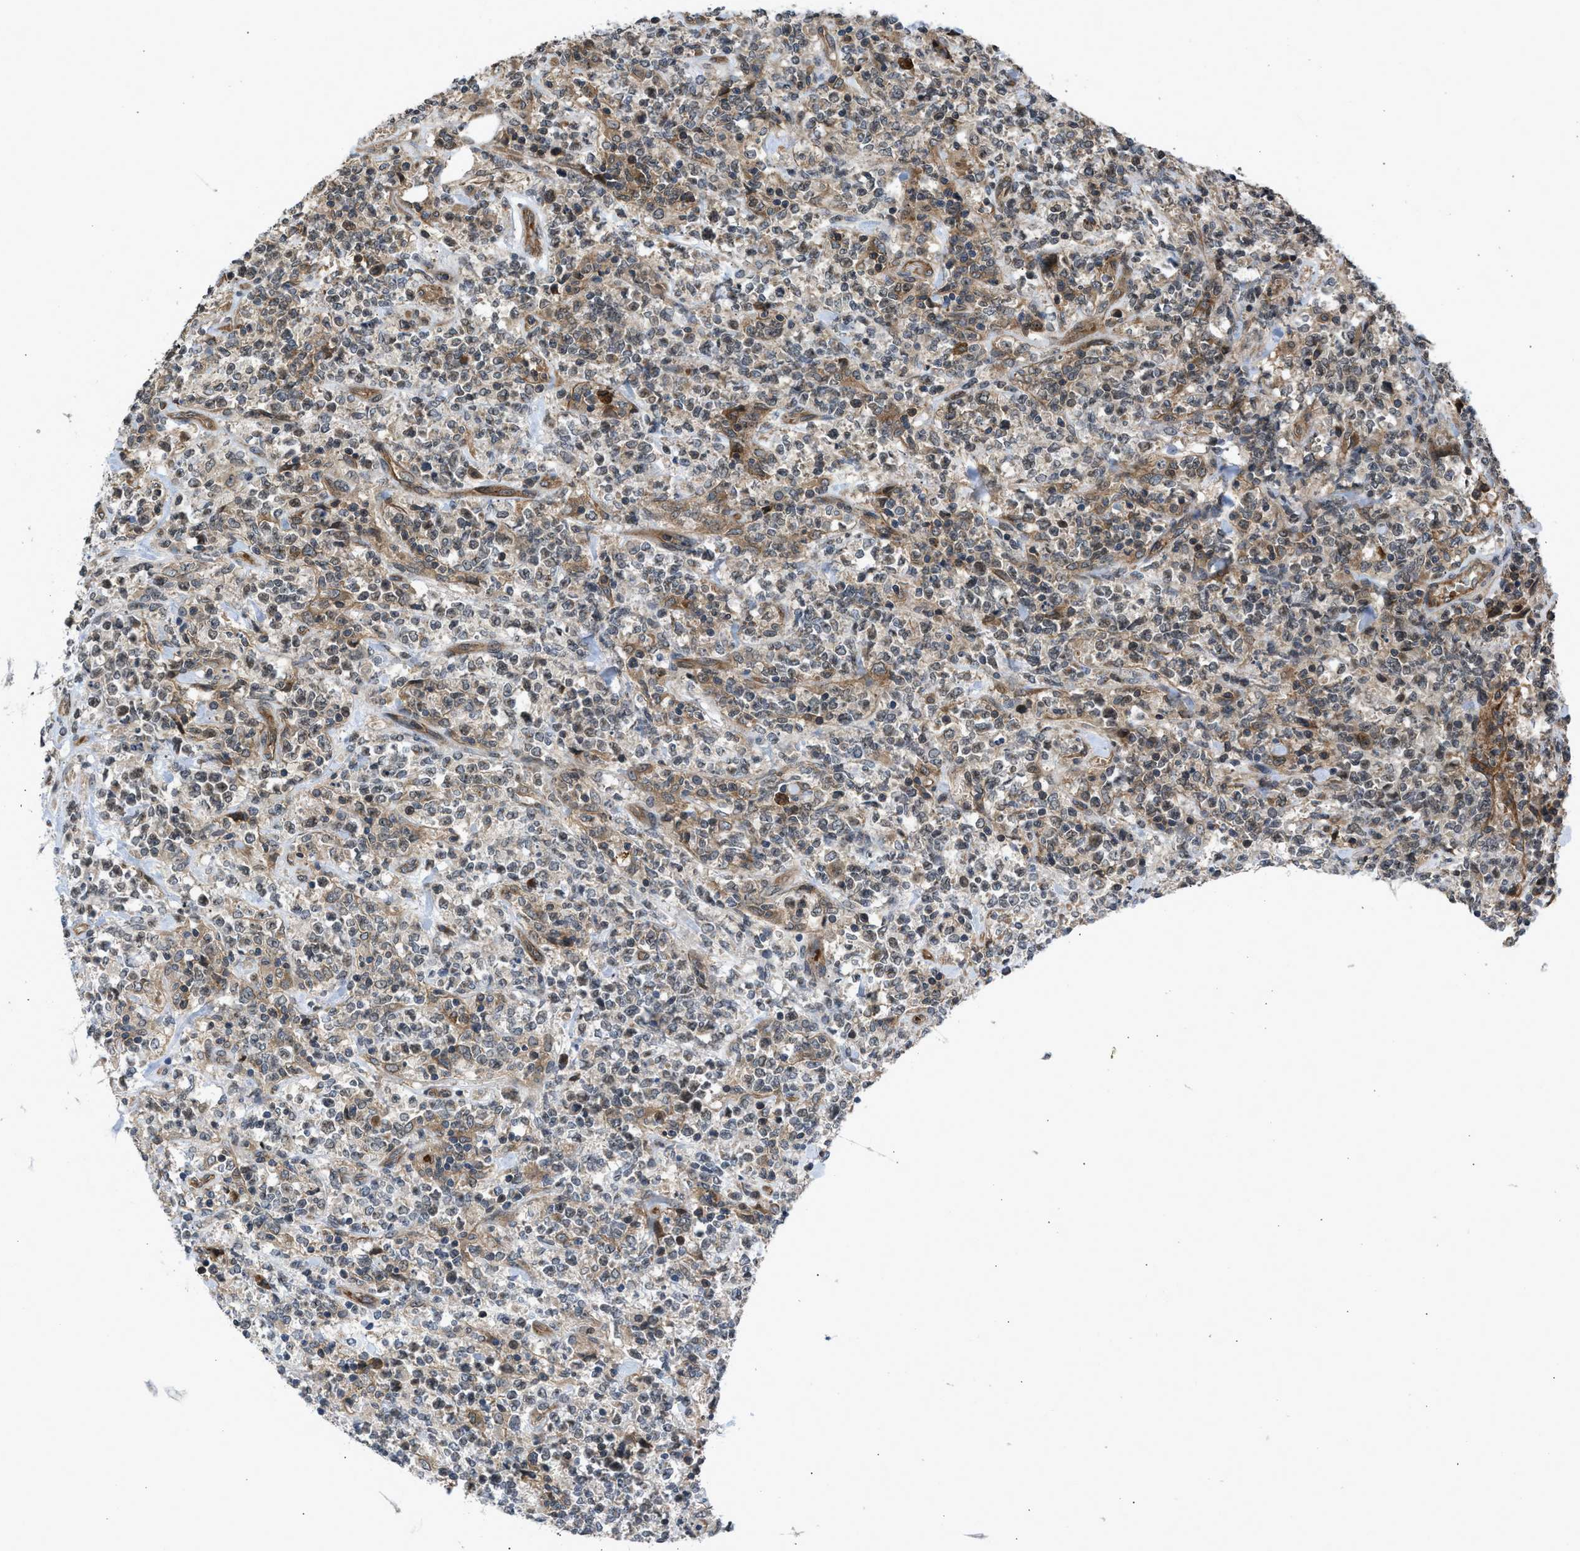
{"staining": {"intensity": "weak", "quantity": ">75%", "location": "cytoplasmic/membranous,nuclear"}, "tissue": "lymphoma", "cell_type": "Tumor cells", "image_type": "cancer", "snomed": [{"axis": "morphology", "description": "Malignant lymphoma, non-Hodgkin's type, High grade"}, {"axis": "topography", "description": "Soft tissue"}], "caption": "Immunohistochemical staining of human malignant lymphoma, non-Hodgkin's type (high-grade) exhibits low levels of weak cytoplasmic/membranous and nuclear protein positivity in about >75% of tumor cells.", "gene": "GPATCH2L", "patient": {"sex": "male", "age": 18}}